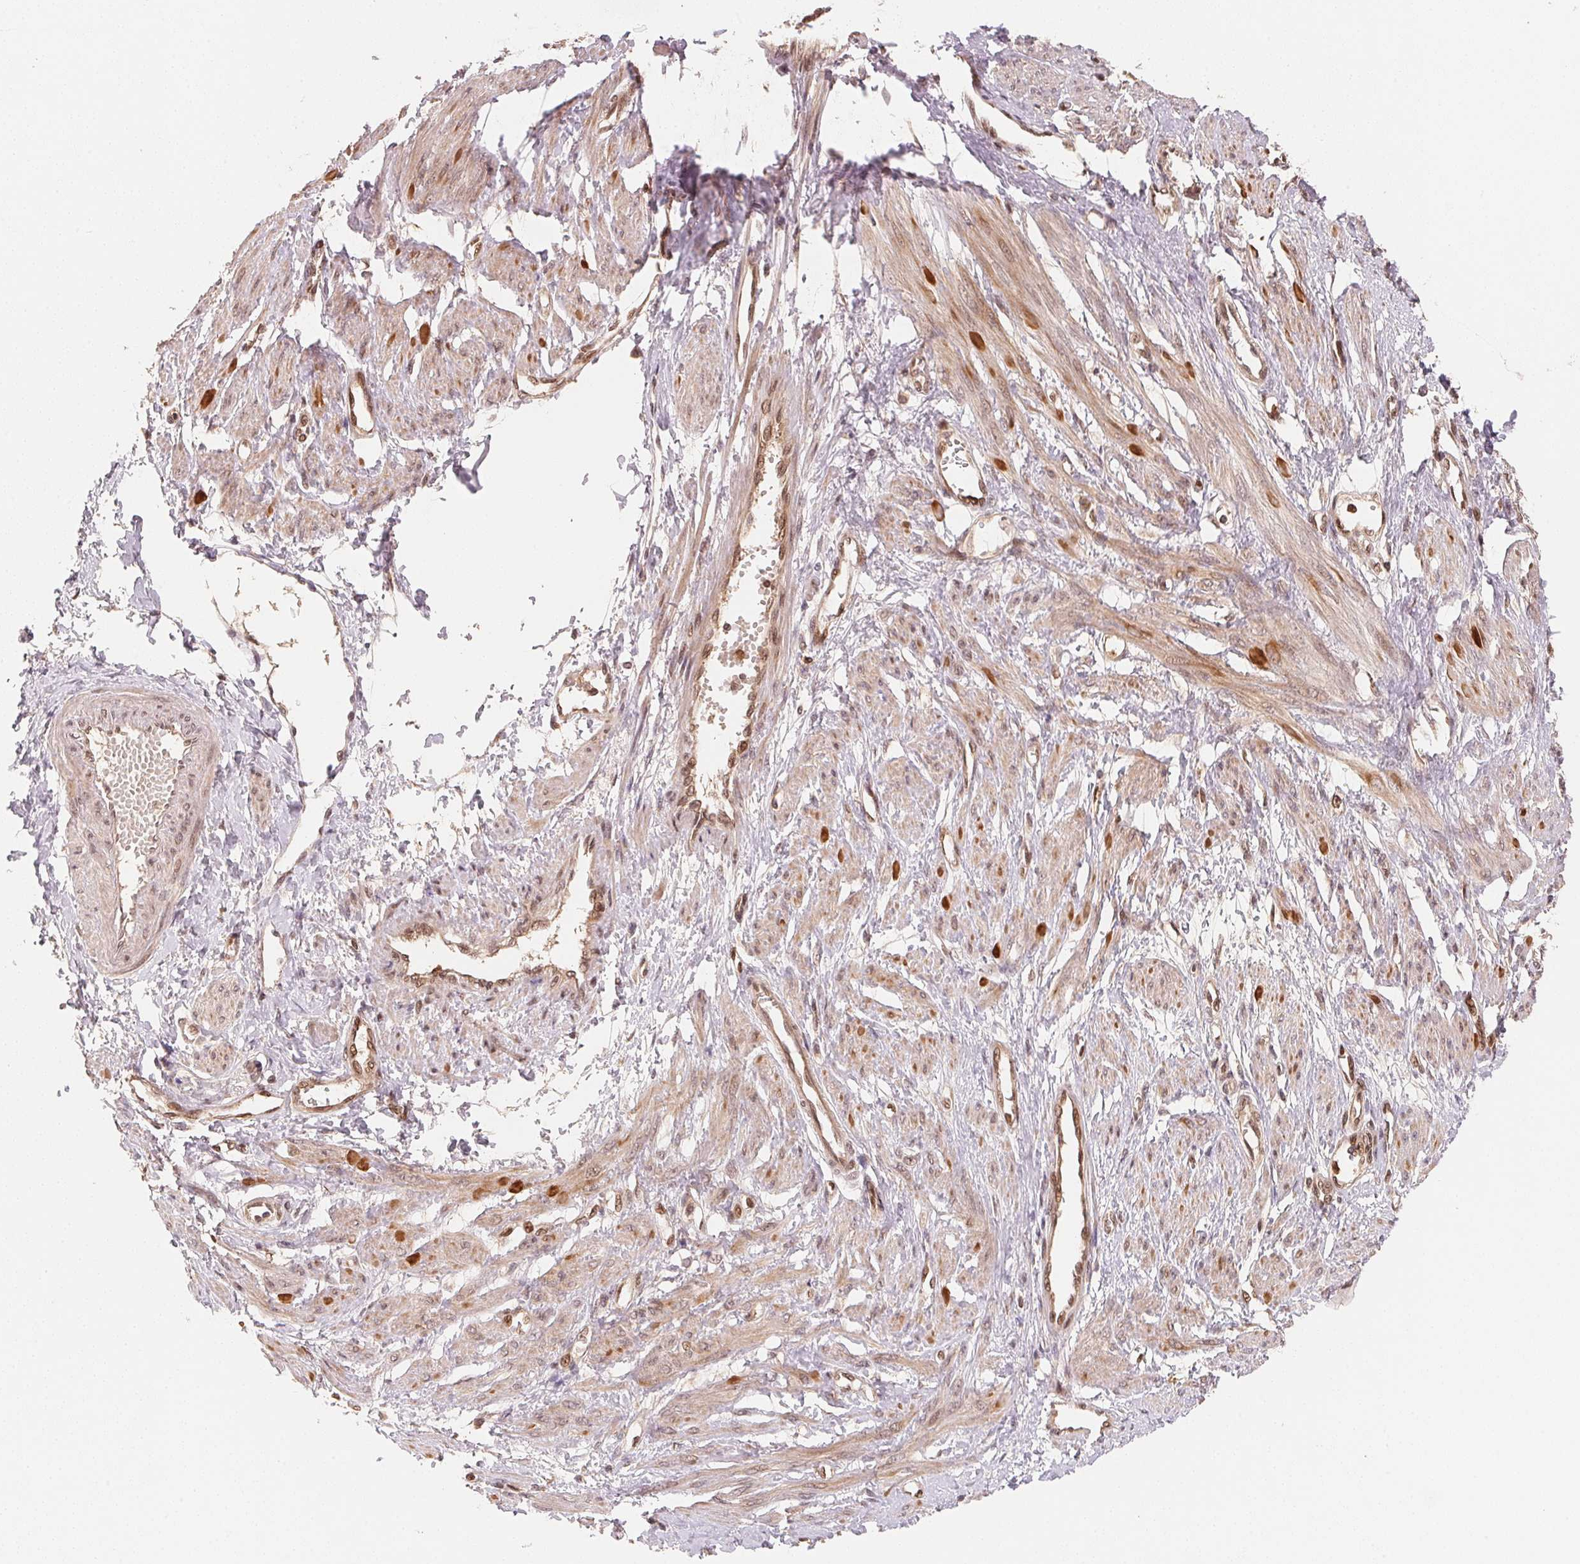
{"staining": {"intensity": "moderate", "quantity": ">75%", "location": "cytoplasmic/membranous,nuclear"}, "tissue": "smooth muscle", "cell_type": "Smooth muscle cells", "image_type": "normal", "snomed": [{"axis": "morphology", "description": "Normal tissue, NOS"}, {"axis": "topography", "description": "Smooth muscle"}, {"axis": "topography", "description": "Uterus"}], "caption": "Moderate cytoplasmic/membranous,nuclear staining is present in approximately >75% of smooth muscle cells in benign smooth muscle. Immunohistochemistry stains the protein of interest in brown and the nuclei are stained blue.", "gene": "CCDC102B", "patient": {"sex": "female", "age": 39}}